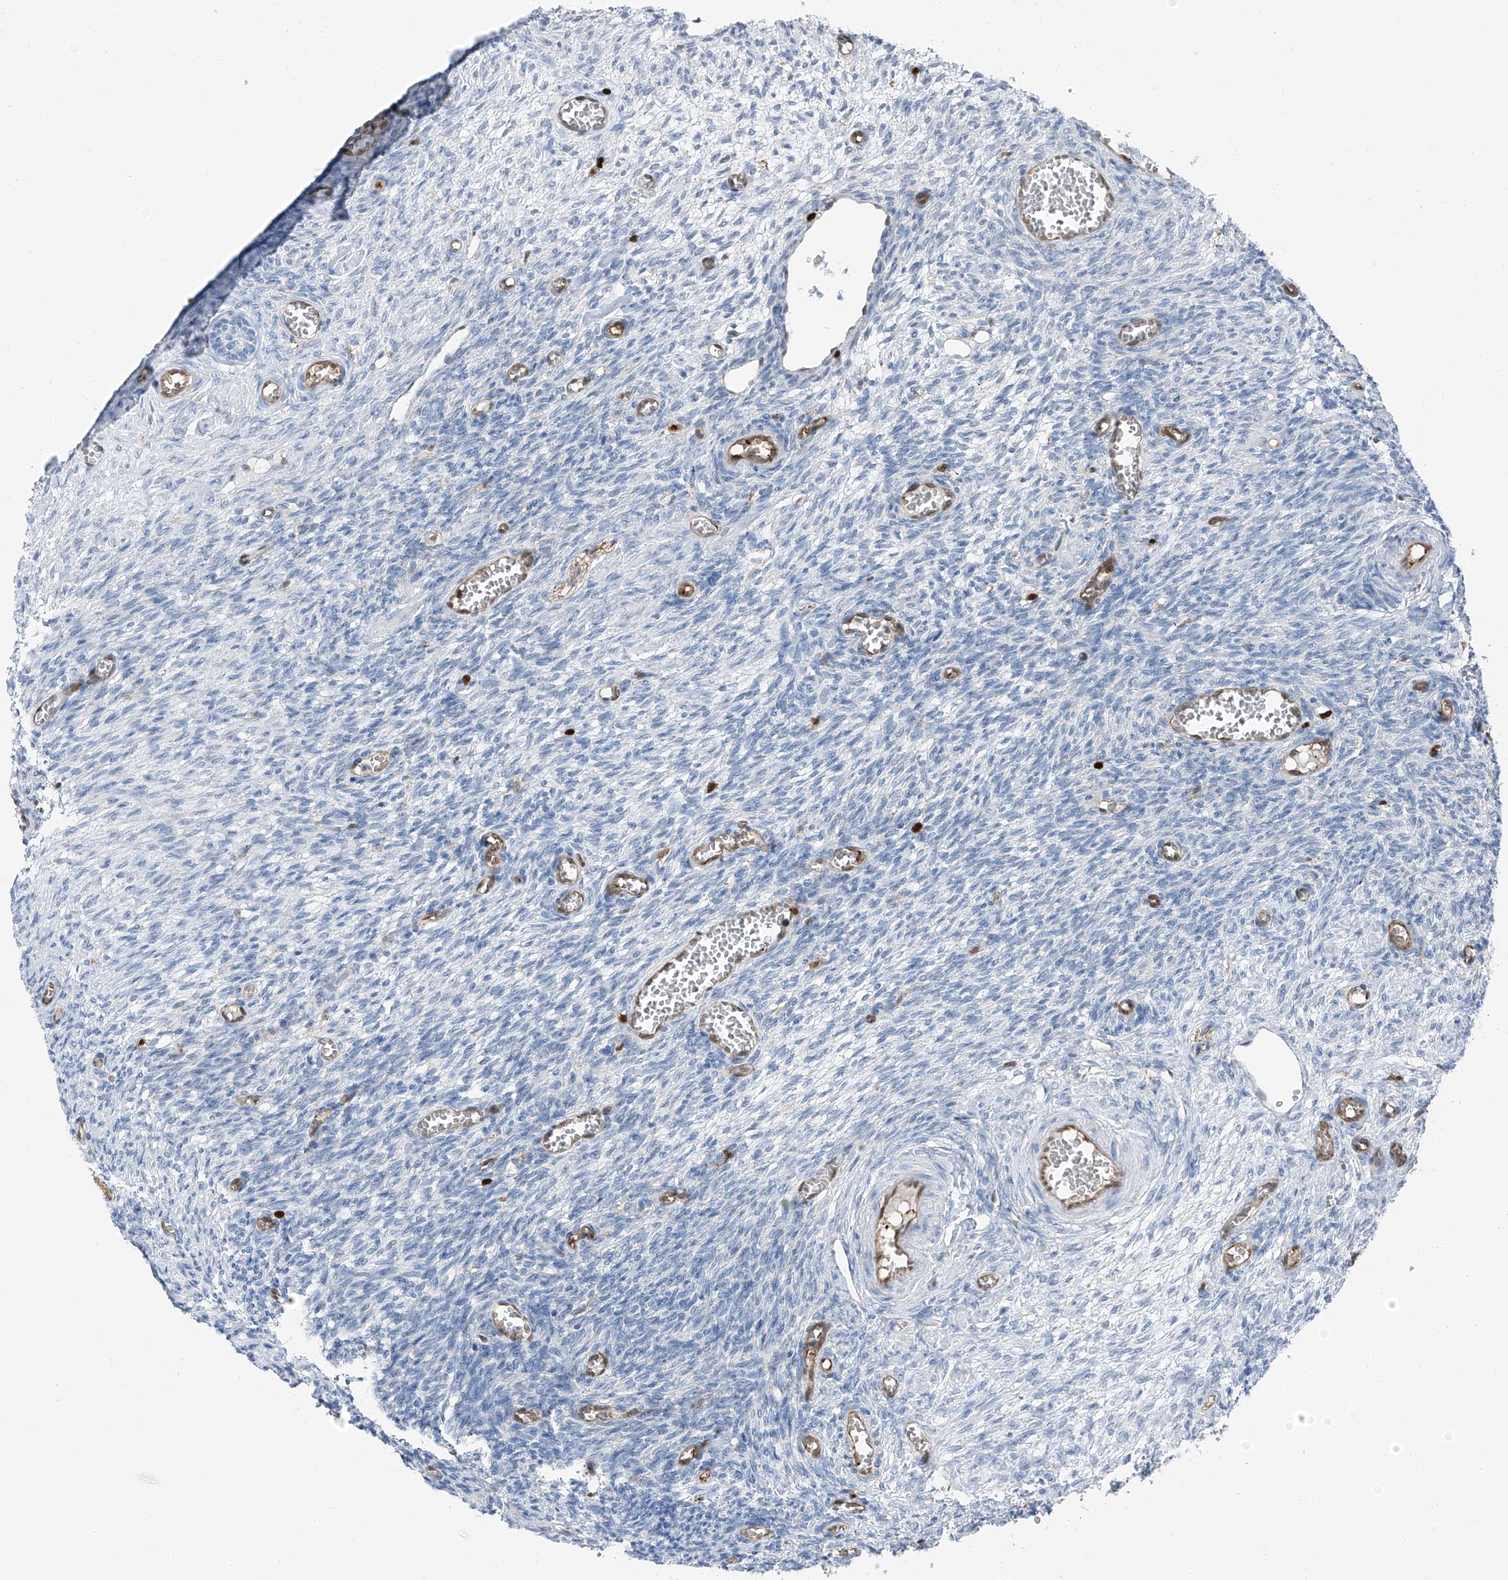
{"staining": {"intensity": "negative", "quantity": "none", "location": "none"}, "tissue": "ovary", "cell_type": "Ovarian stroma cells", "image_type": "normal", "snomed": [{"axis": "morphology", "description": "Normal tissue, NOS"}, {"axis": "topography", "description": "Ovary"}], "caption": "The histopathology image shows no staining of ovarian stroma cells in unremarkable ovary. Nuclei are stained in blue.", "gene": "PSMB10", "patient": {"sex": "female", "age": 27}}